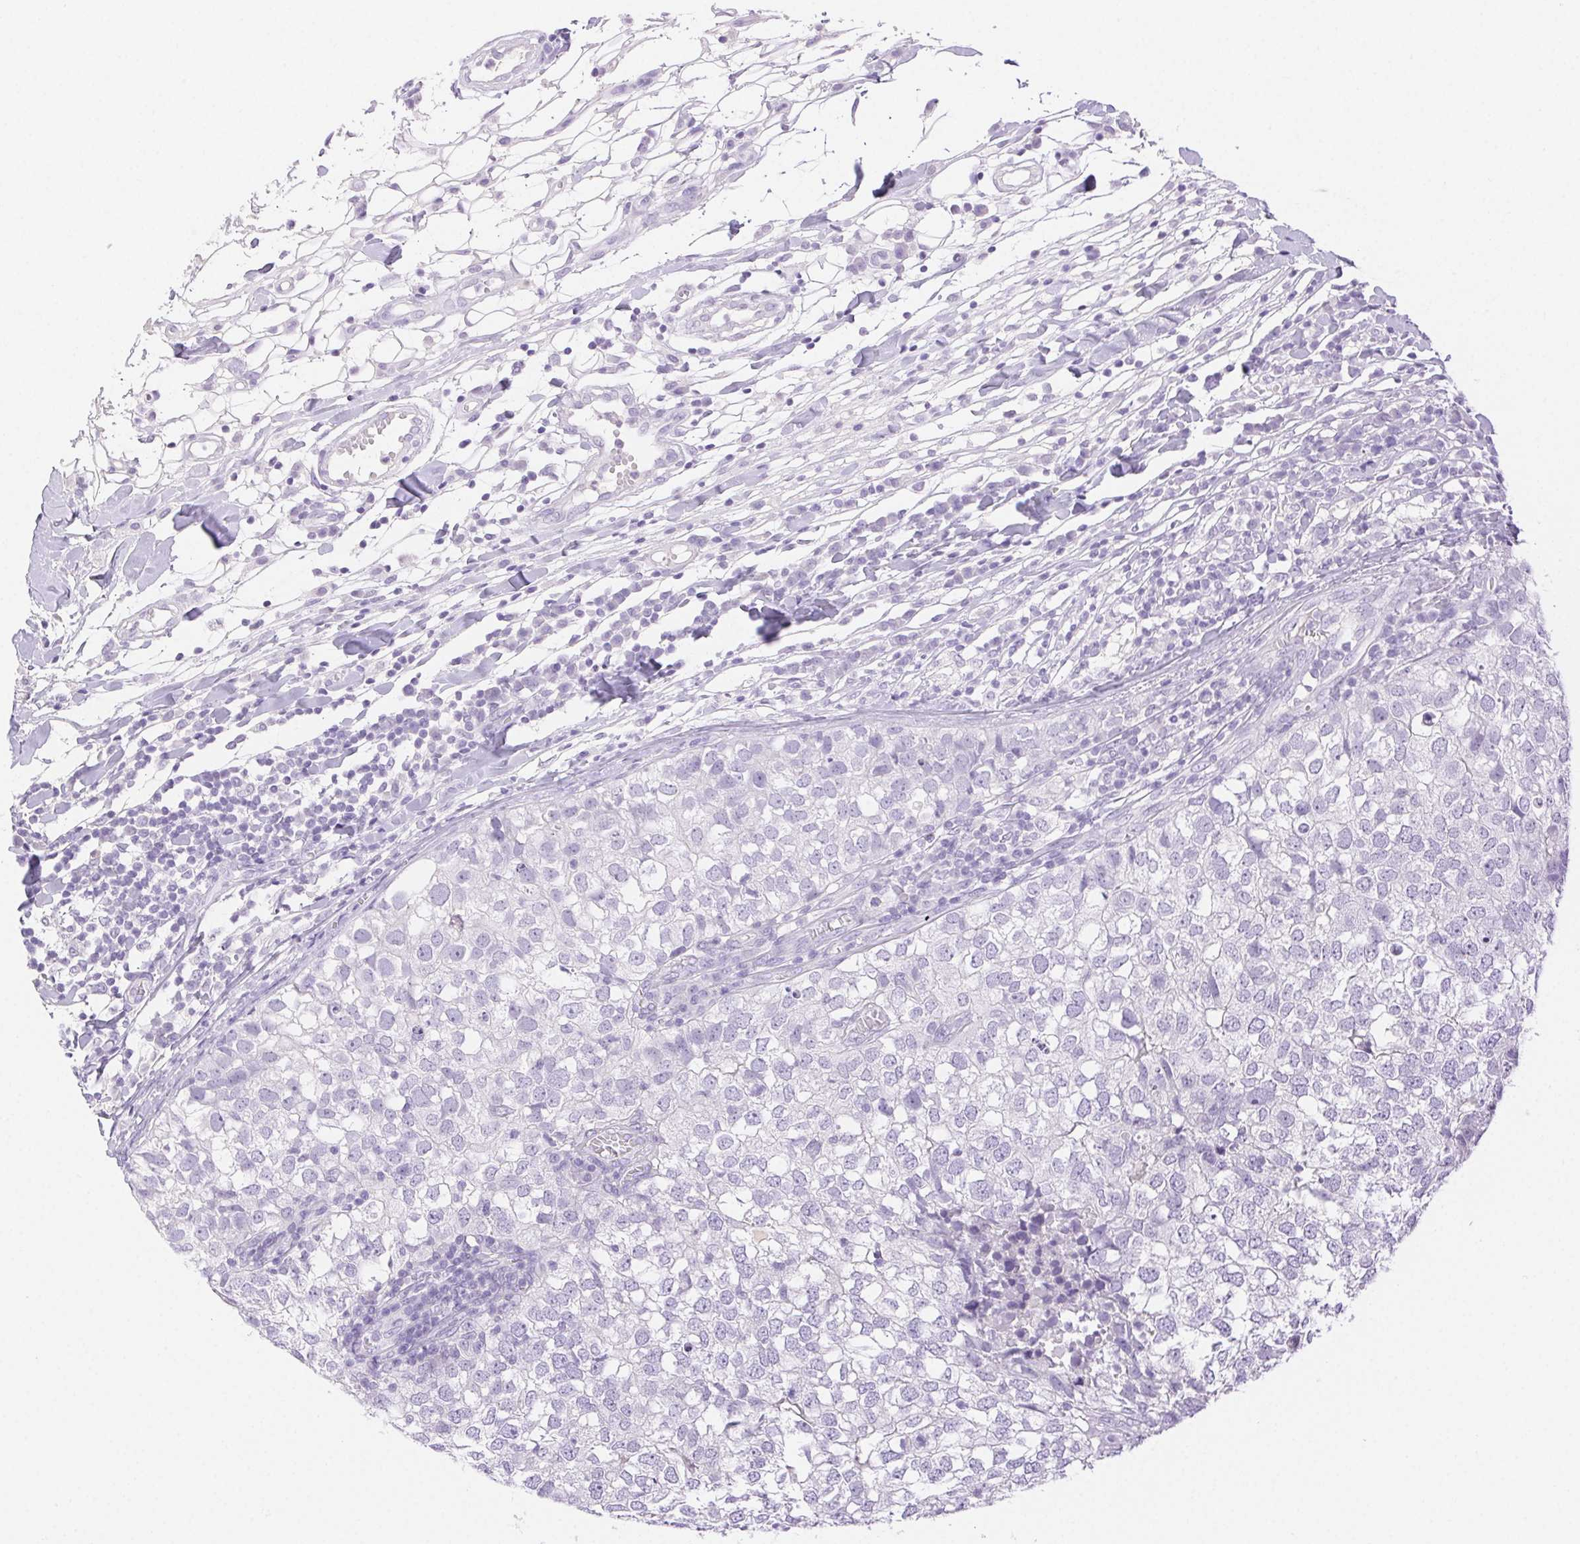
{"staining": {"intensity": "negative", "quantity": "none", "location": "none"}, "tissue": "breast cancer", "cell_type": "Tumor cells", "image_type": "cancer", "snomed": [{"axis": "morphology", "description": "Duct carcinoma"}, {"axis": "topography", "description": "Breast"}], "caption": "An image of human breast invasive ductal carcinoma is negative for staining in tumor cells.", "gene": "SPACA4", "patient": {"sex": "female", "age": 30}}